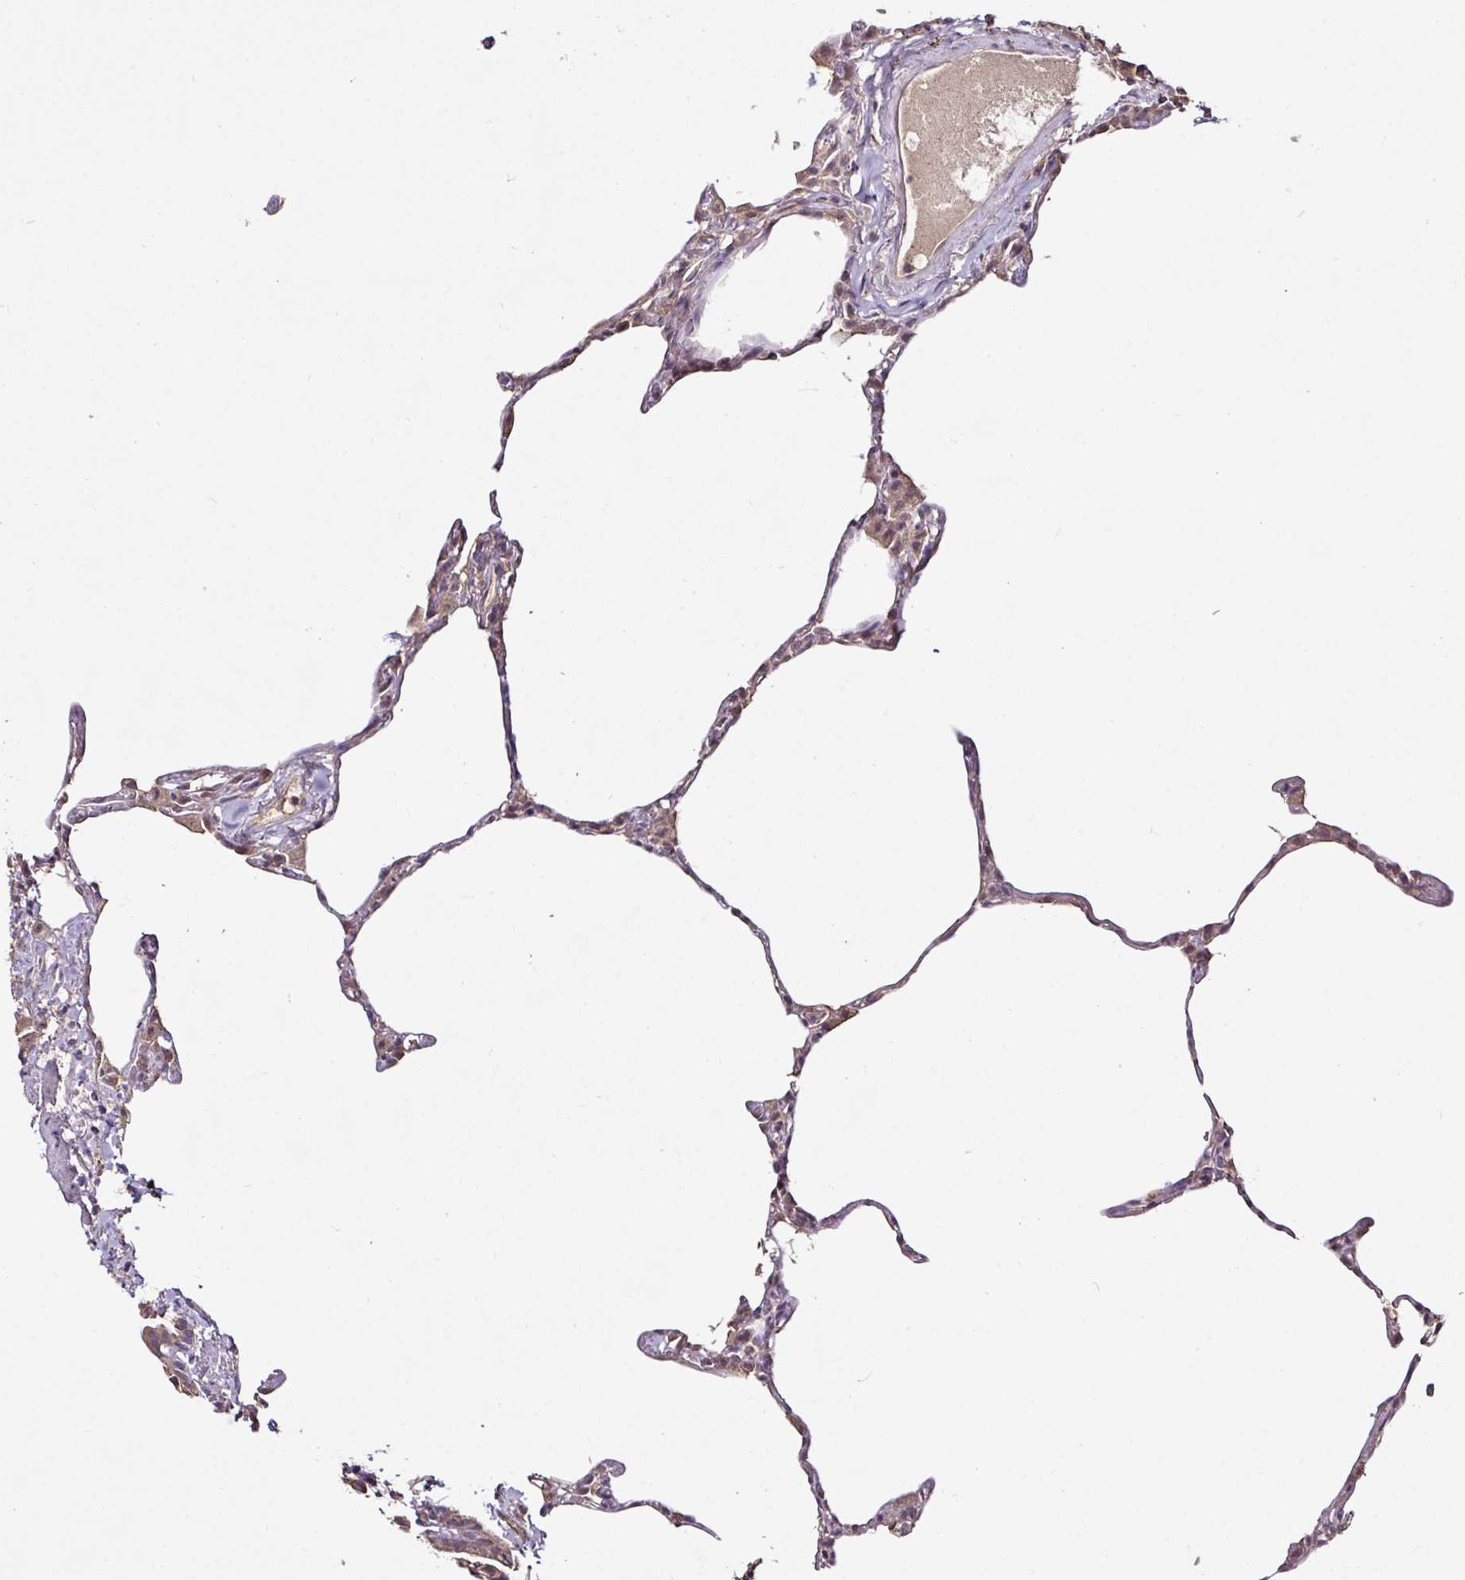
{"staining": {"intensity": "weak", "quantity": "25%-75%", "location": "cytoplasmic/membranous"}, "tissue": "lung", "cell_type": "Alveolar cells", "image_type": "normal", "snomed": [{"axis": "morphology", "description": "Normal tissue, NOS"}, {"axis": "topography", "description": "Lung"}], "caption": "Protein expression analysis of normal lung displays weak cytoplasmic/membranous staining in about 25%-75% of alveolar cells.", "gene": "RPL38", "patient": {"sex": "female", "age": 57}}